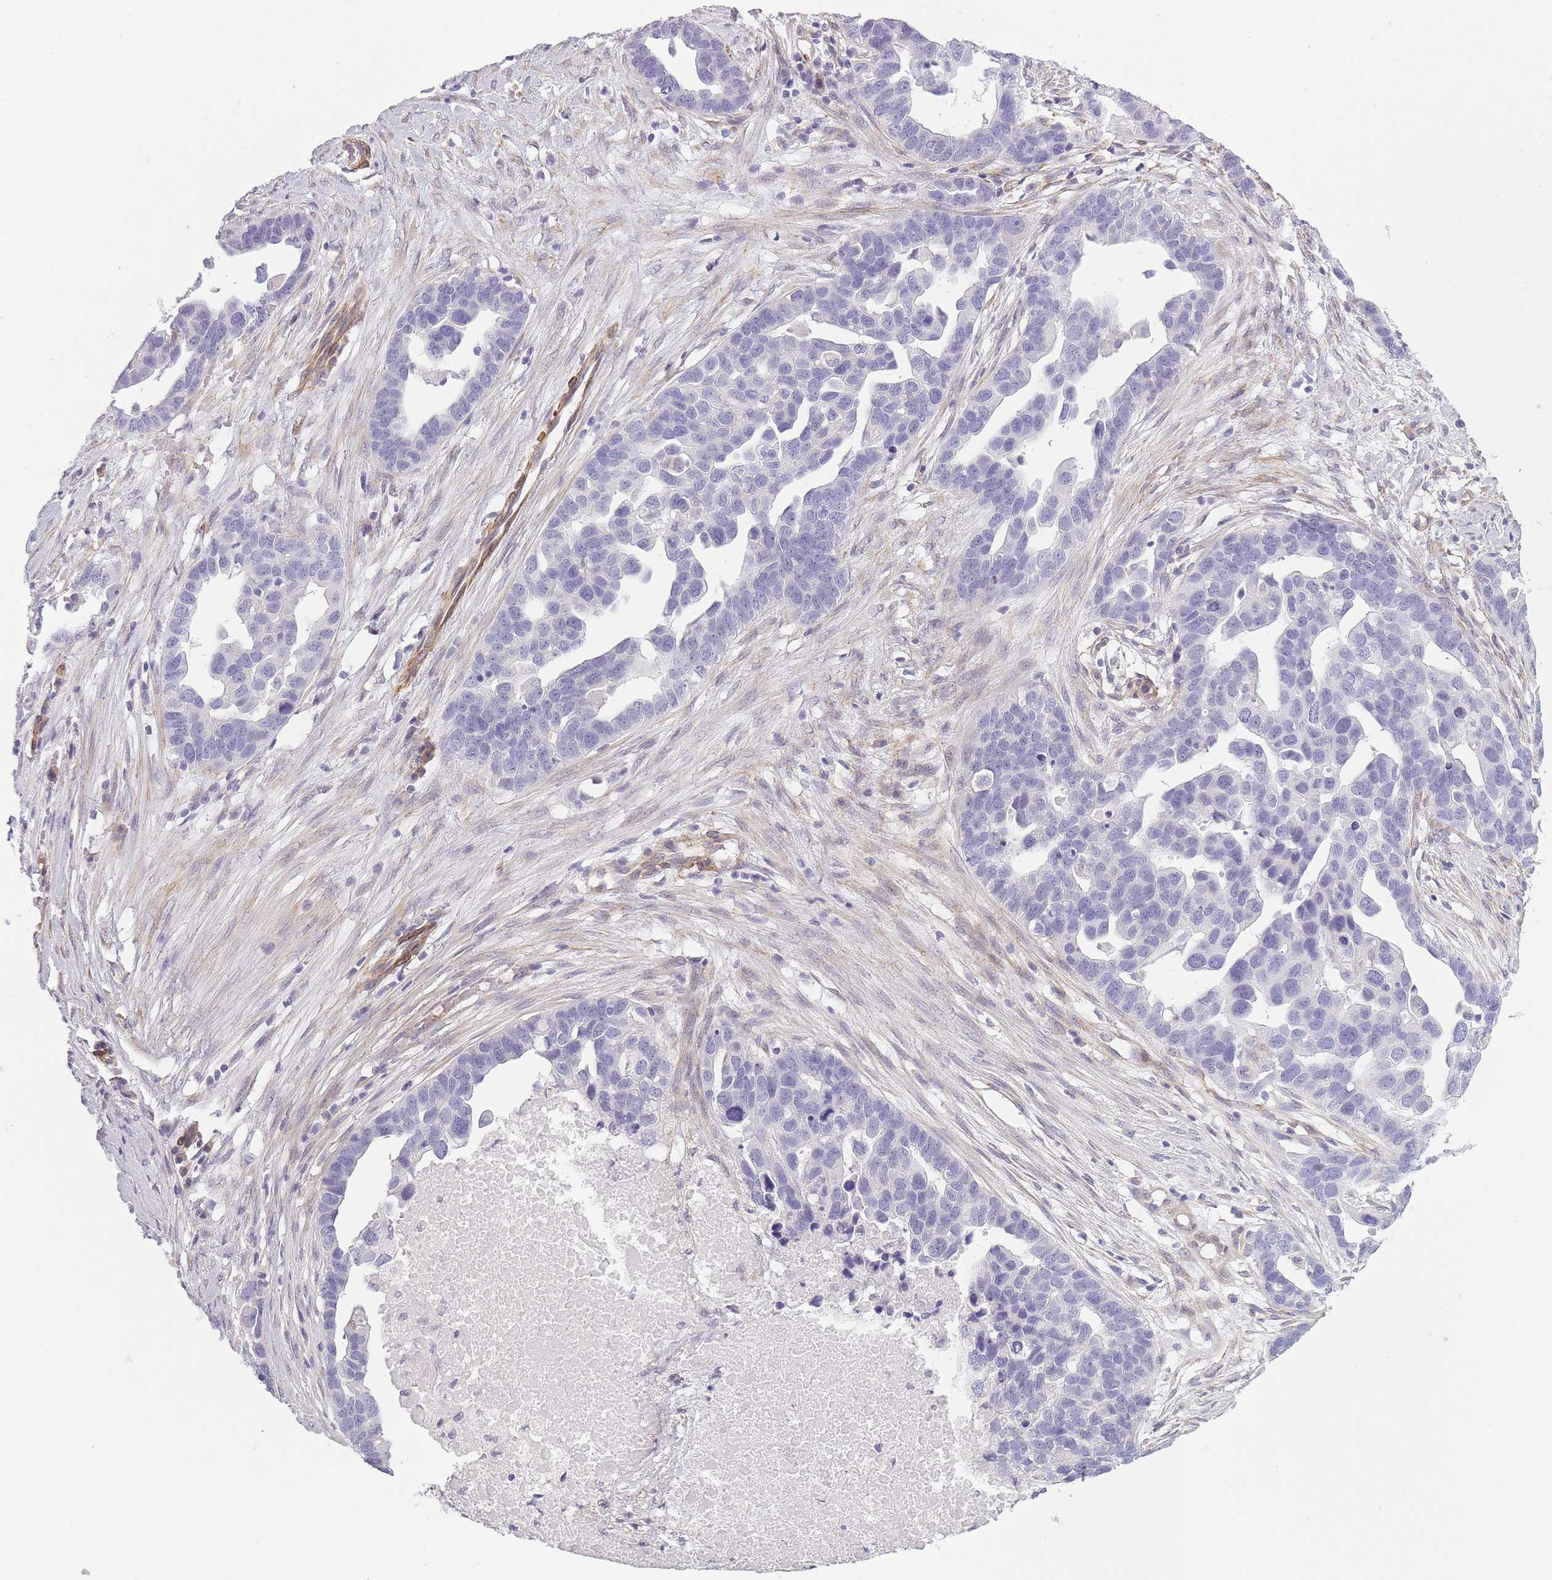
{"staining": {"intensity": "negative", "quantity": "none", "location": "none"}, "tissue": "ovarian cancer", "cell_type": "Tumor cells", "image_type": "cancer", "snomed": [{"axis": "morphology", "description": "Cystadenocarcinoma, serous, NOS"}, {"axis": "topography", "description": "Ovary"}], "caption": "Immunohistochemistry photomicrograph of neoplastic tissue: human ovarian cancer (serous cystadenocarcinoma) stained with DAB displays no significant protein staining in tumor cells.", "gene": "OR6B3", "patient": {"sex": "female", "age": 54}}